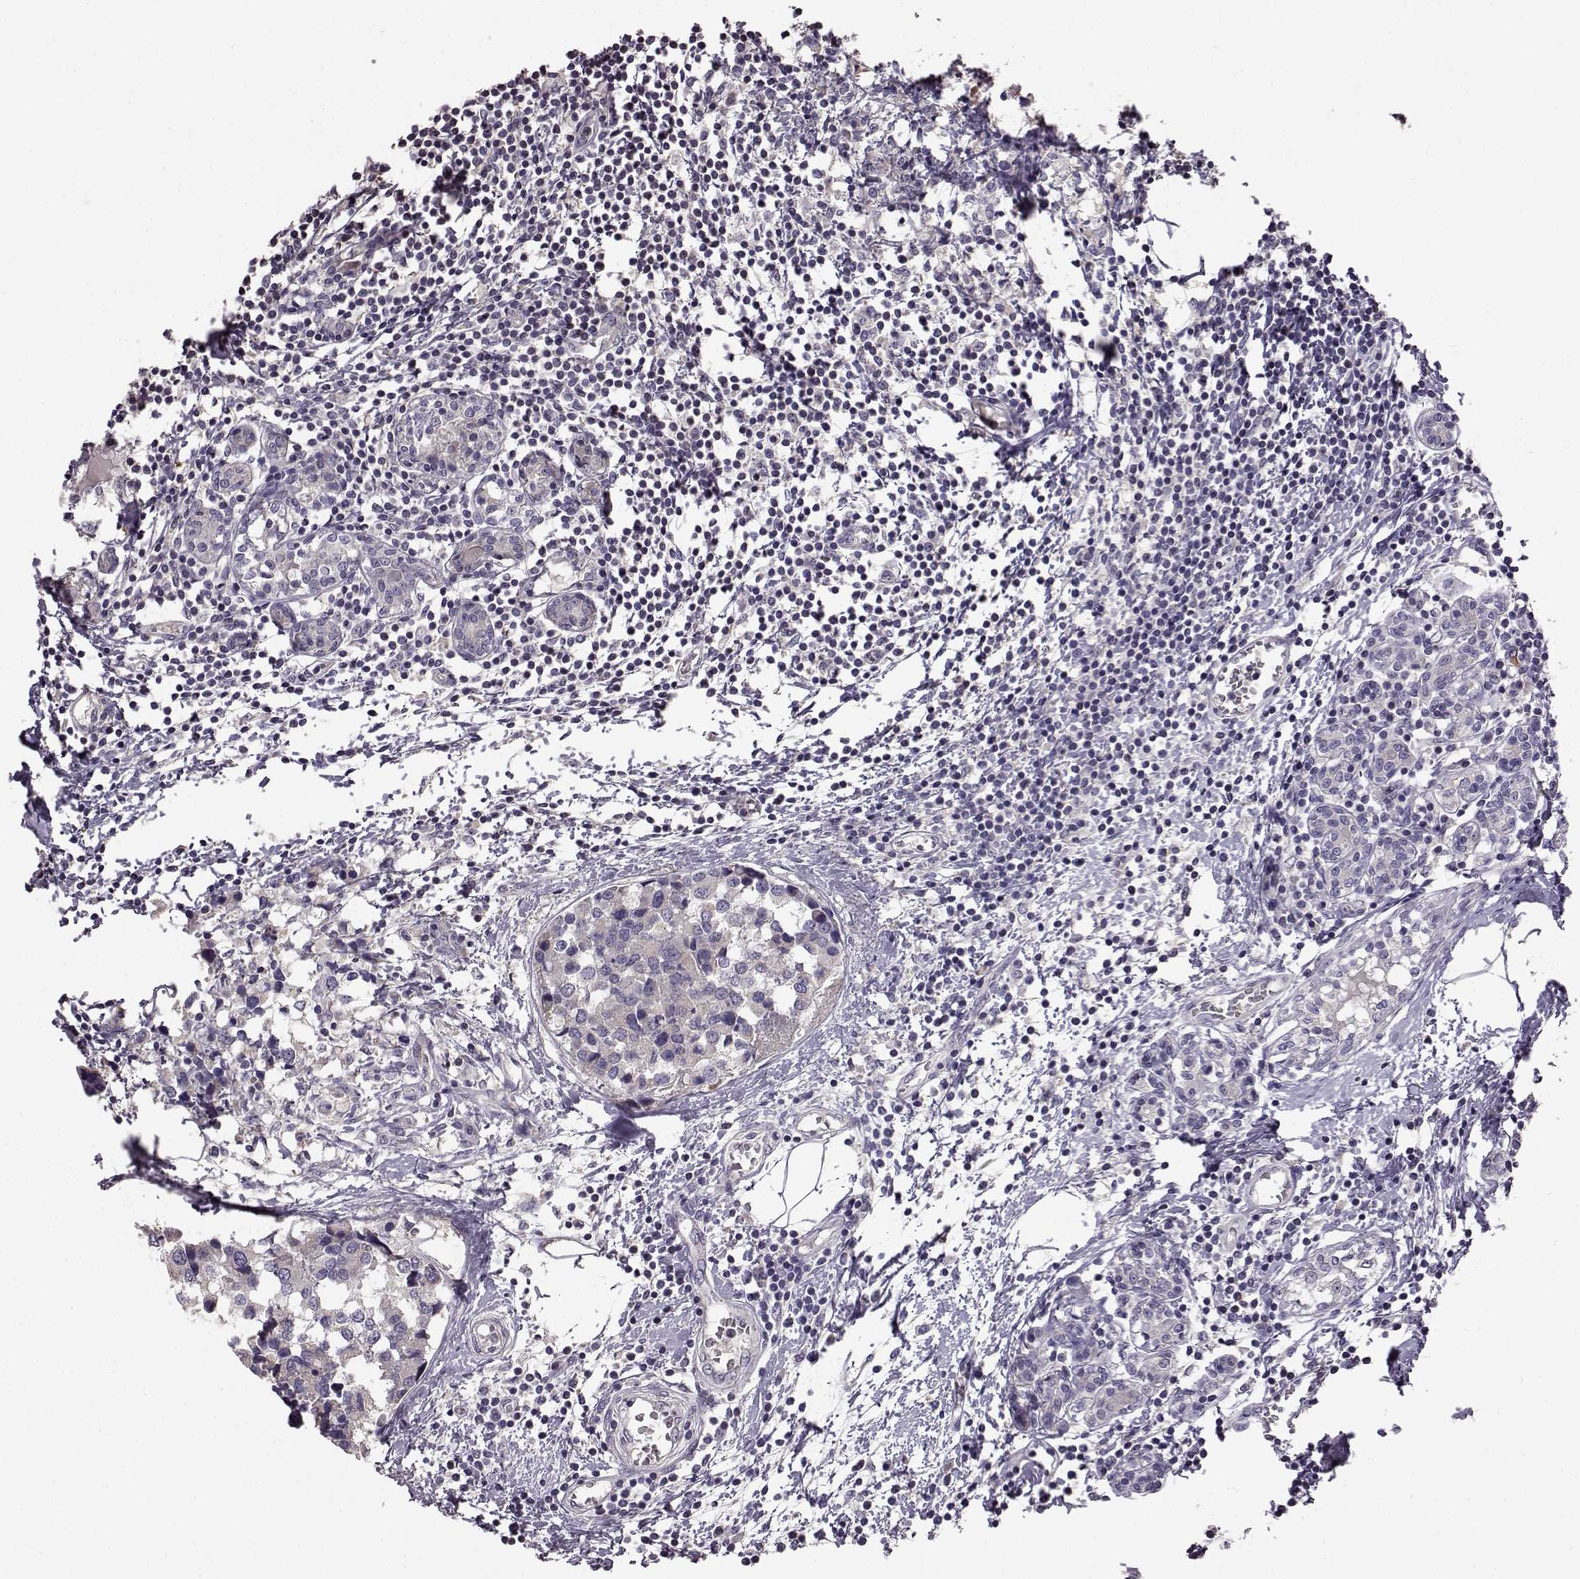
{"staining": {"intensity": "negative", "quantity": "none", "location": "none"}, "tissue": "breast cancer", "cell_type": "Tumor cells", "image_type": "cancer", "snomed": [{"axis": "morphology", "description": "Lobular carcinoma"}, {"axis": "topography", "description": "Breast"}], "caption": "Immunohistochemistry (IHC) photomicrograph of neoplastic tissue: human breast cancer stained with DAB (3,3'-diaminobenzidine) demonstrates no significant protein expression in tumor cells.", "gene": "ADGRG2", "patient": {"sex": "female", "age": 59}}